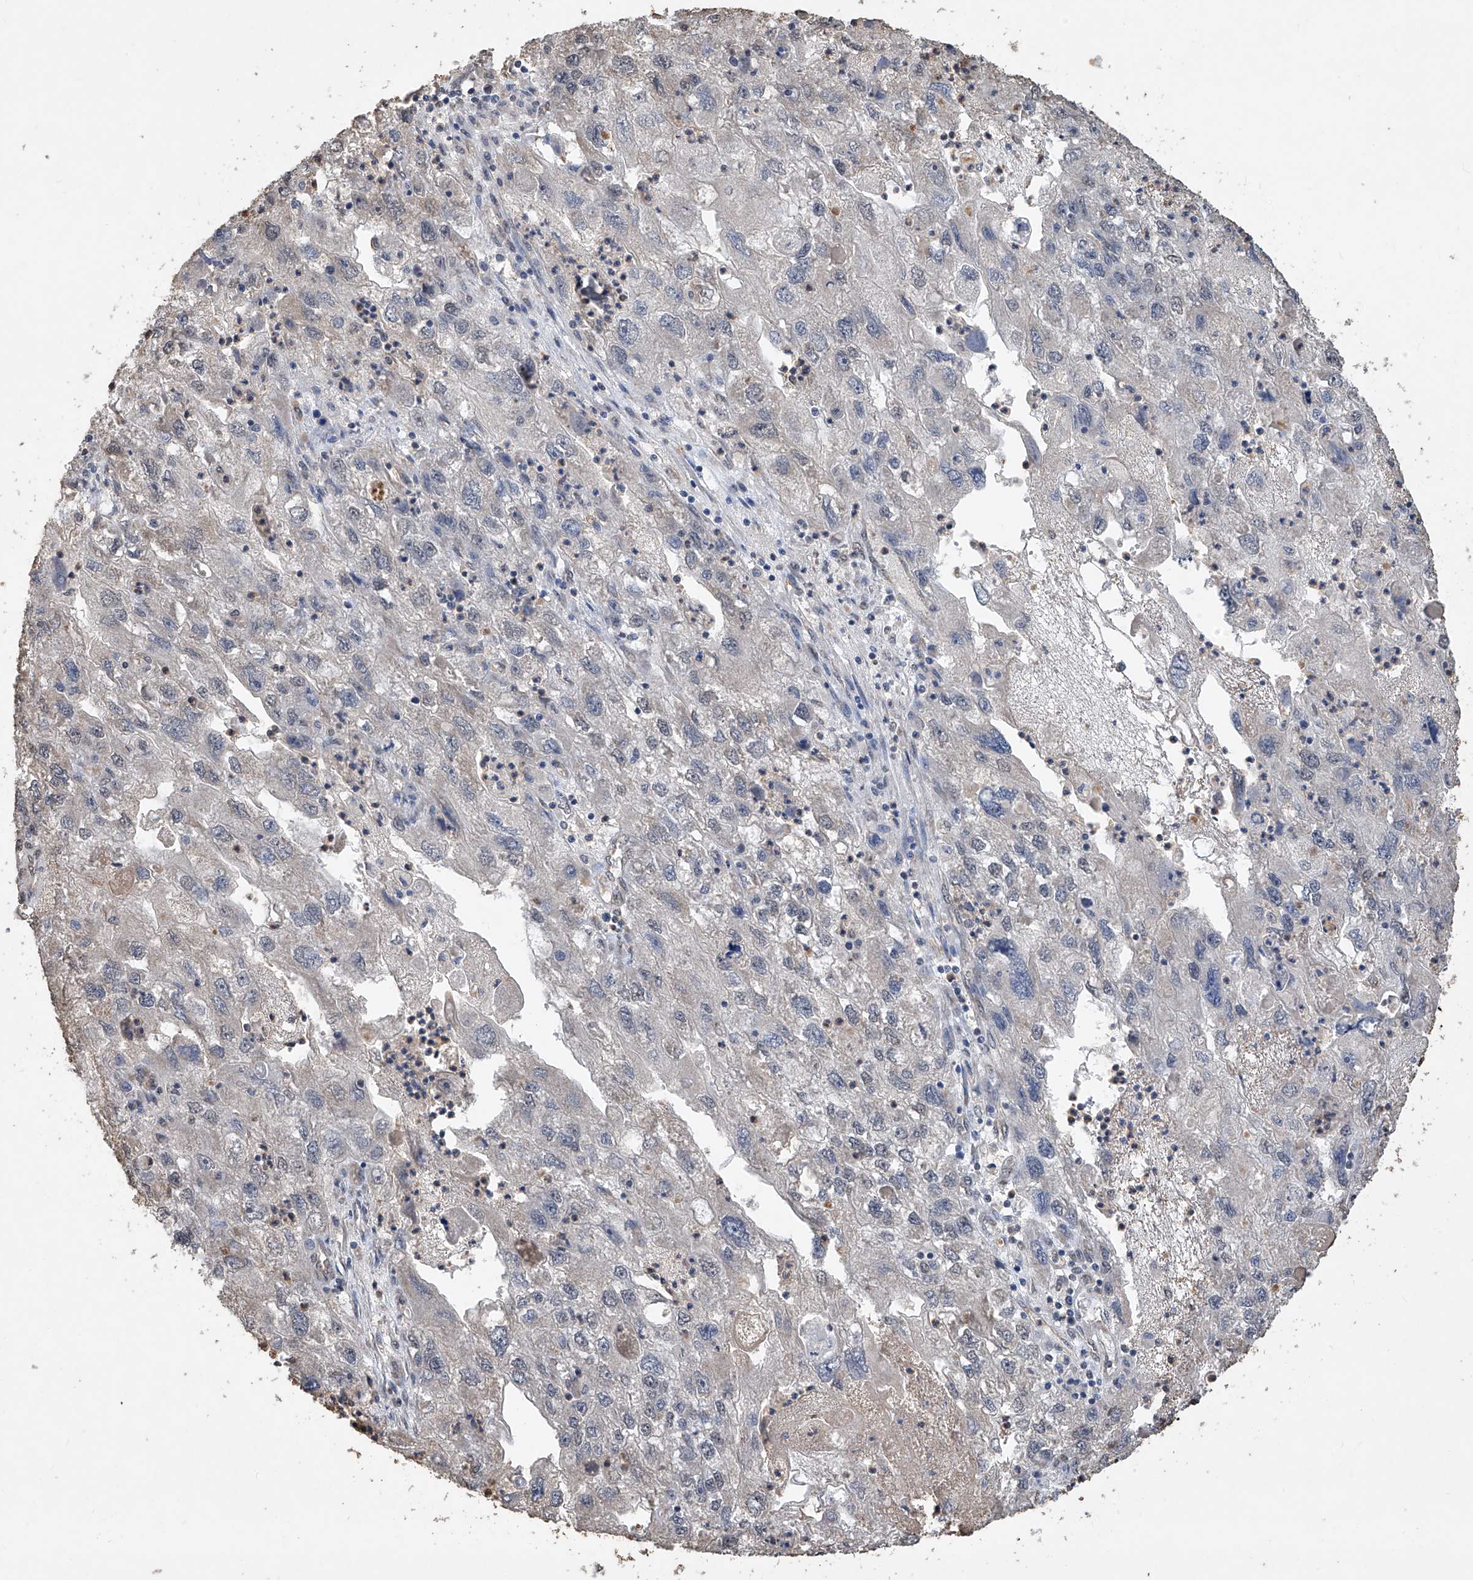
{"staining": {"intensity": "weak", "quantity": "<25%", "location": "cytoplasmic/membranous"}, "tissue": "endometrial cancer", "cell_type": "Tumor cells", "image_type": "cancer", "snomed": [{"axis": "morphology", "description": "Adenocarcinoma, NOS"}, {"axis": "topography", "description": "Endometrium"}], "caption": "Immunohistochemistry (IHC) image of neoplastic tissue: endometrial cancer (adenocarcinoma) stained with DAB (3,3'-diaminobenzidine) demonstrates no significant protein staining in tumor cells.", "gene": "ELOVL1", "patient": {"sex": "female", "age": 49}}